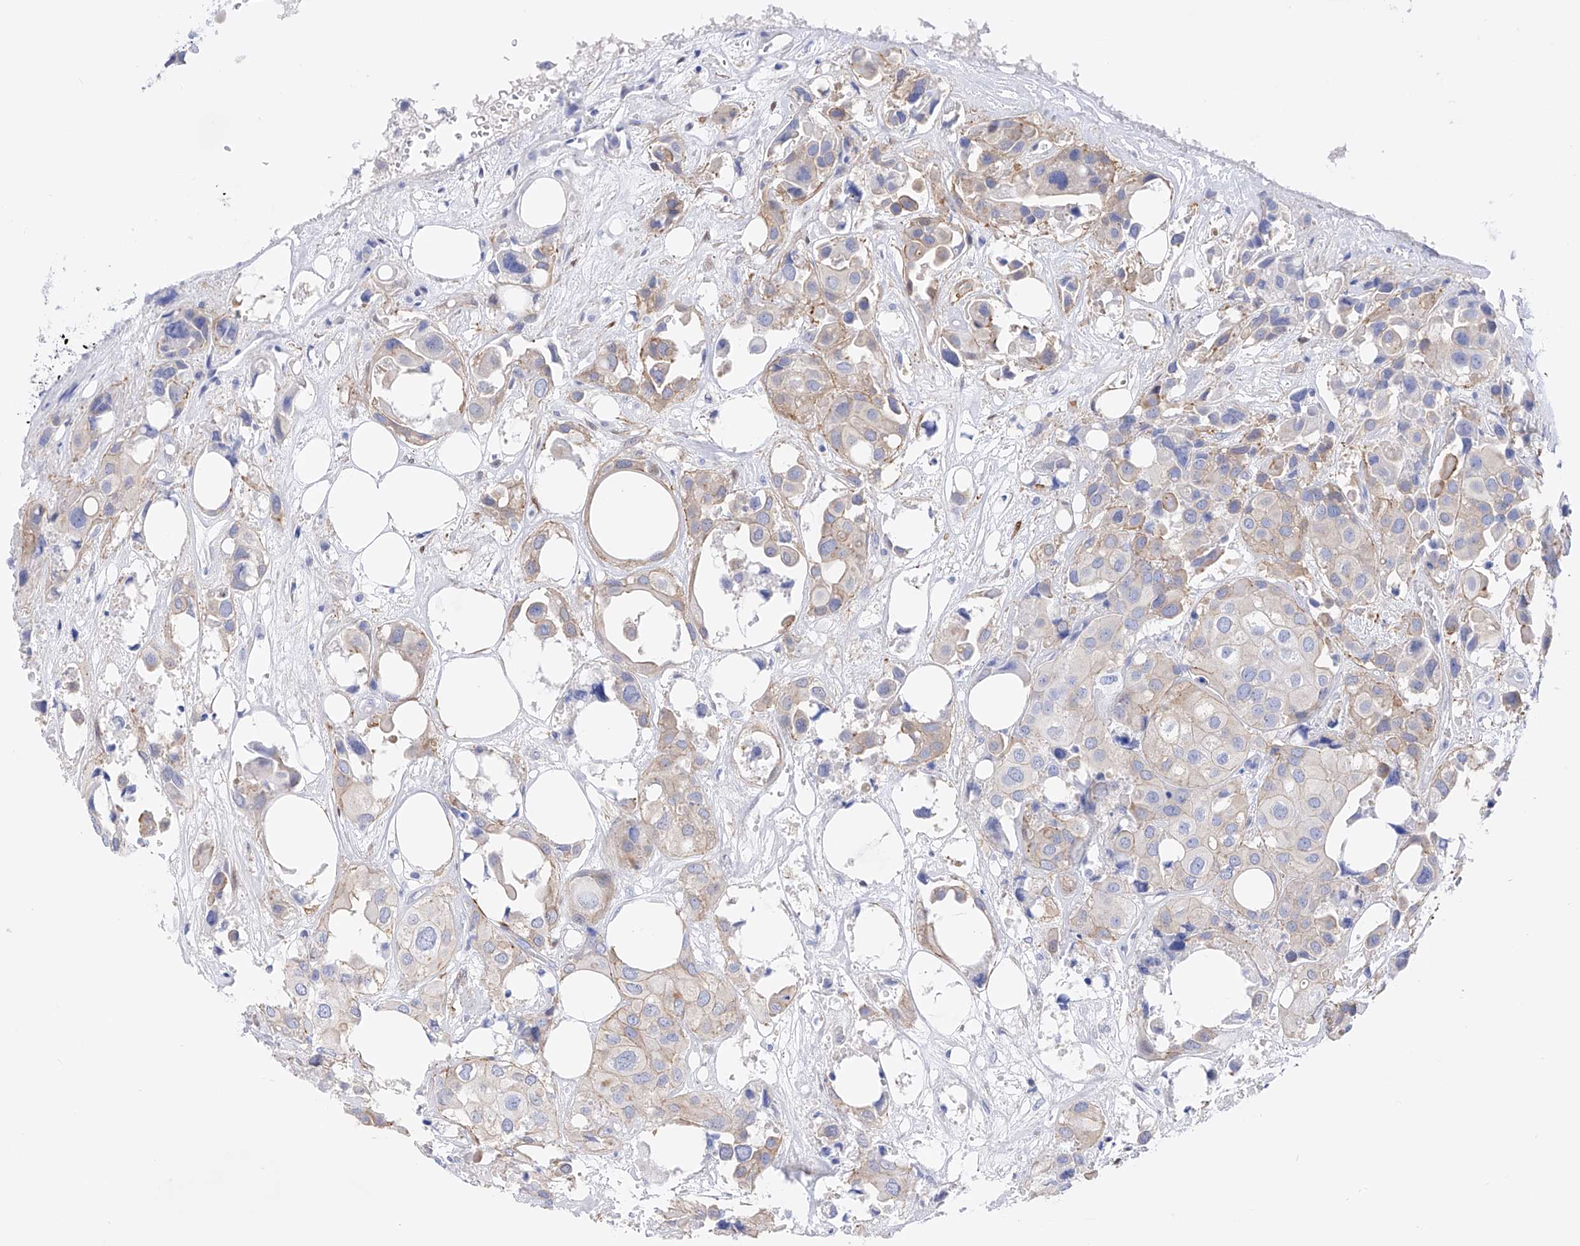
{"staining": {"intensity": "weak", "quantity": "<25%", "location": "cytoplasmic/membranous"}, "tissue": "urothelial cancer", "cell_type": "Tumor cells", "image_type": "cancer", "snomed": [{"axis": "morphology", "description": "Urothelial carcinoma, High grade"}, {"axis": "topography", "description": "Urinary bladder"}], "caption": "The micrograph reveals no staining of tumor cells in urothelial carcinoma (high-grade).", "gene": "TRPC7", "patient": {"sex": "male", "age": 64}}